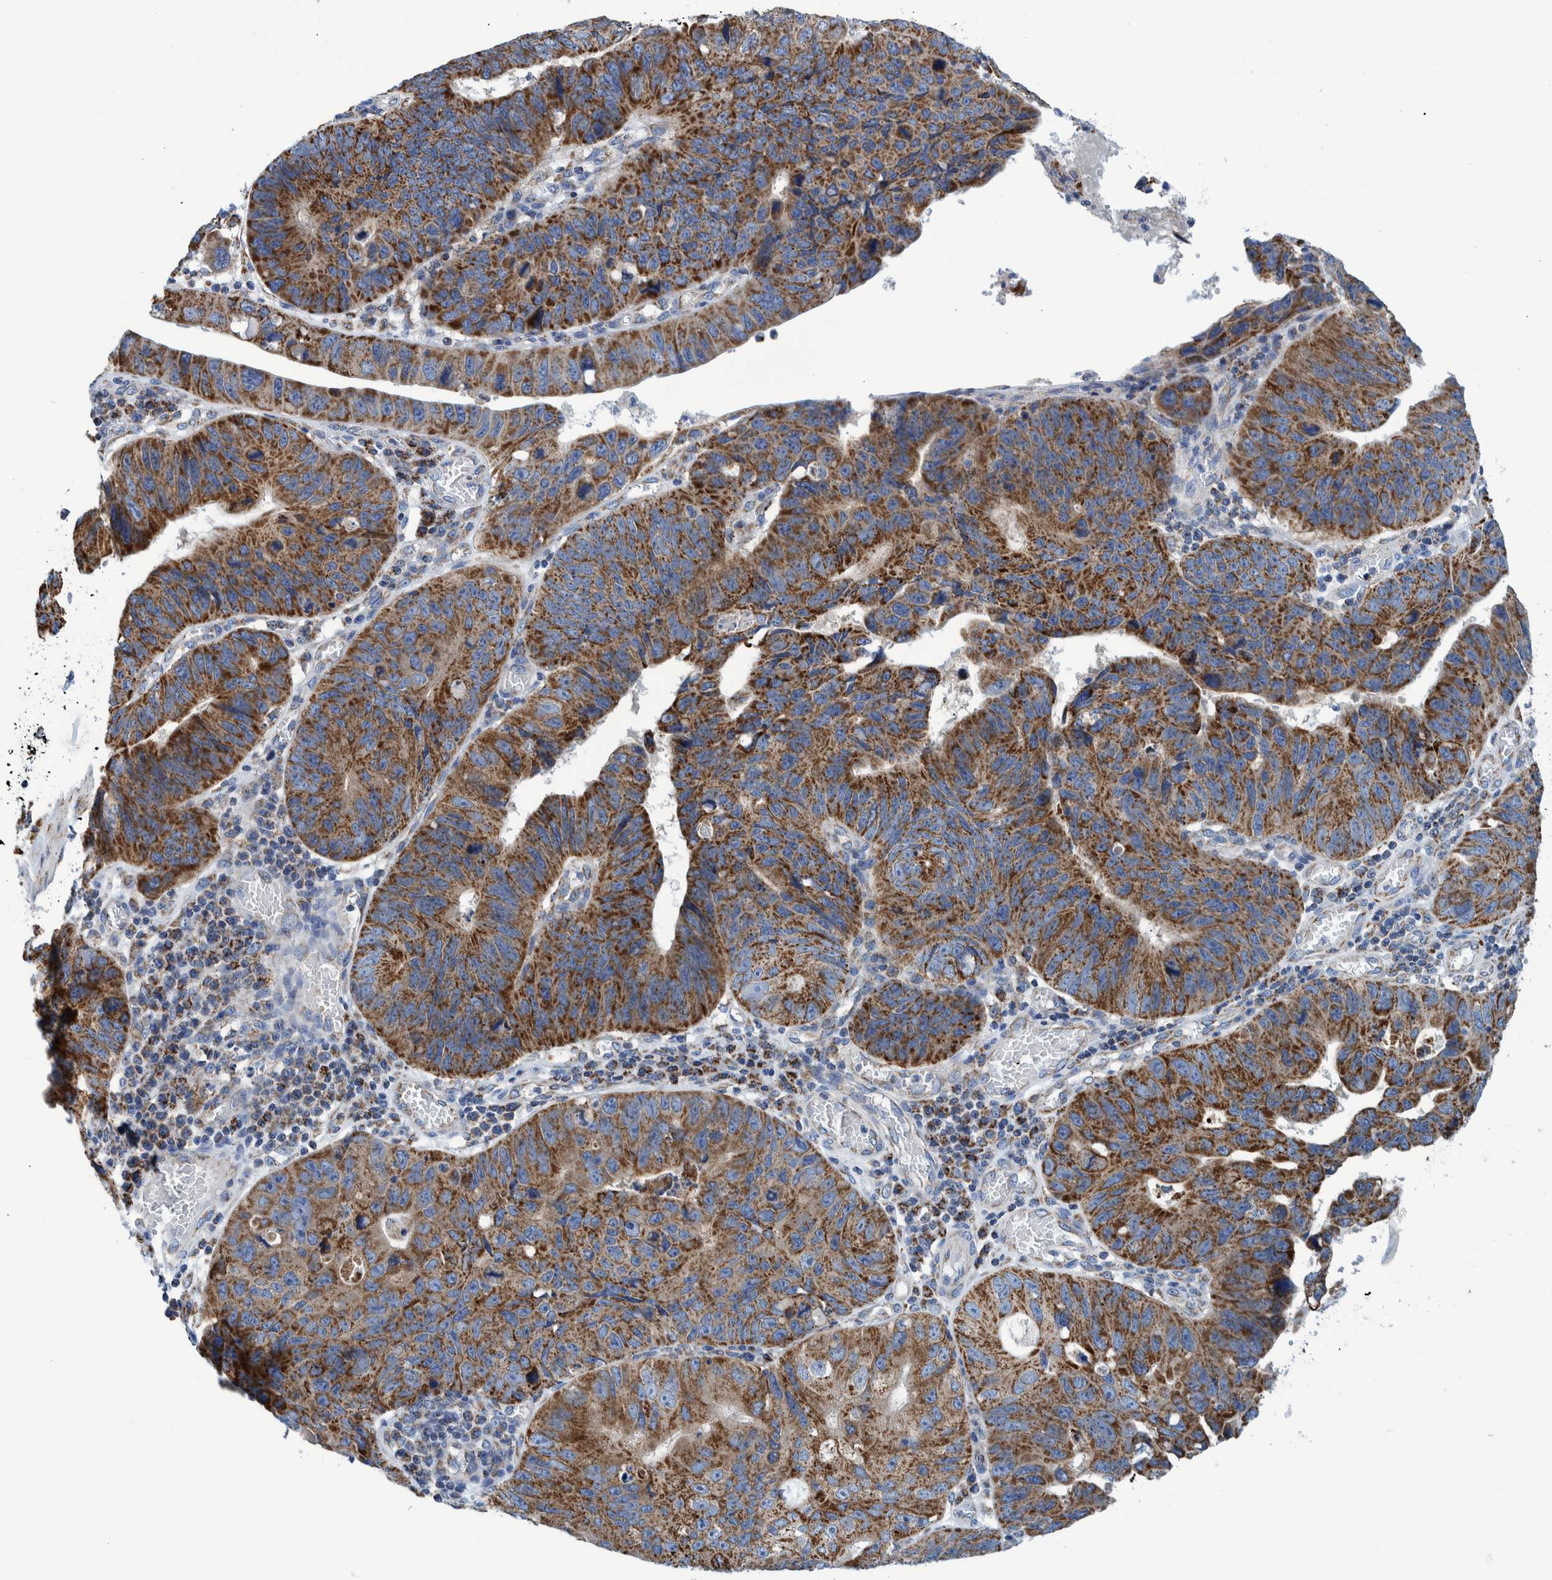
{"staining": {"intensity": "strong", "quantity": ">75%", "location": "cytoplasmic/membranous"}, "tissue": "stomach cancer", "cell_type": "Tumor cells", "image_type": "cancer", "snomed": [{"axis": "morphology", "description": "Adenocarcinoma, NOS"}, {"axis": "topography", "description": "Stomach"}], "caption": "Protein expression analysis of human stomach cancer (adenocarcinoma) reveals strong cytoplasmic/membranous positivity in approximately >75% of tumor cells.", "gene": "BZW2", "patient": {"sex": "male", "age": 59}}